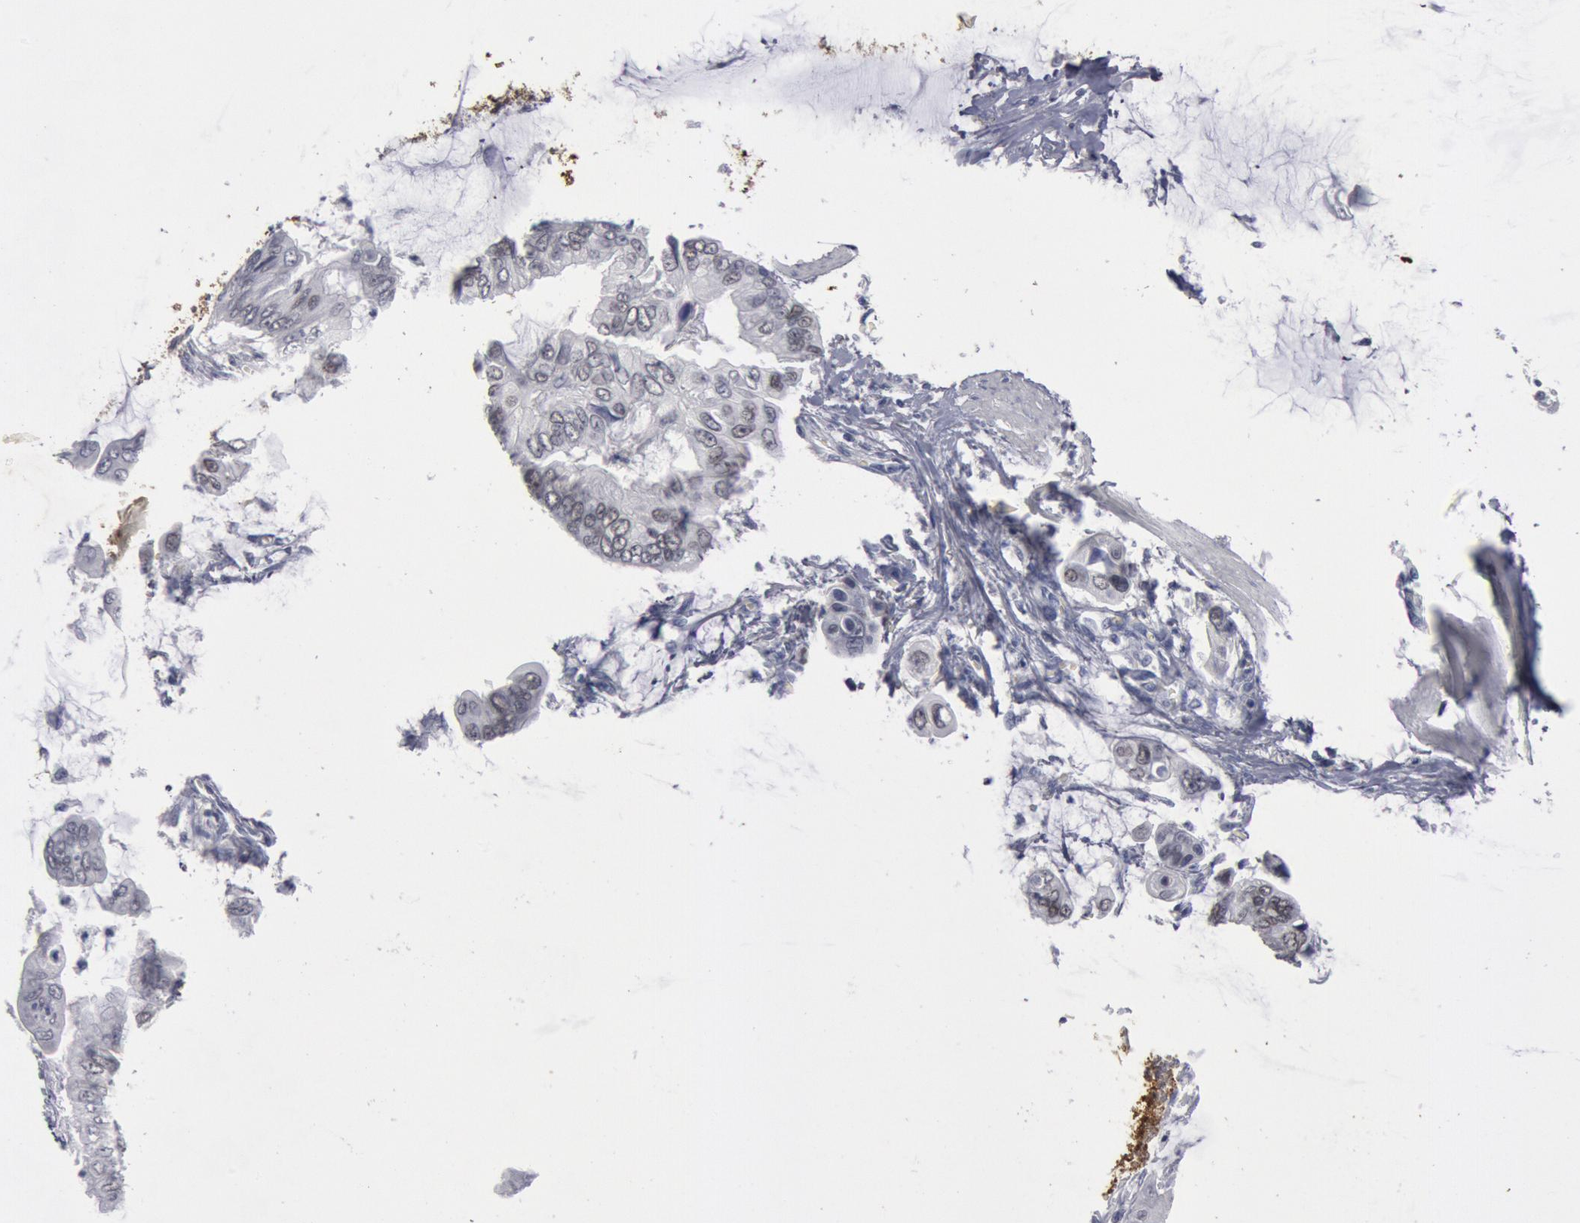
{"staining": {"intensity": "weak", "quantity": "25%-75%", "location": "nuclear"}, "tissue": "stomach cancer", "cell_type": "Tumor cells", "image_type": "cancer", "snomed": [{"axis": "morphology", "description": "Adenocarcinoma, NOS"}, {"axis": "topography", "description": "Stomach, upper"}], "caption": "High-power microscopy captured an immunohistochemistry (IHC) image of stomach adenocarcinoma, revealing weak nuclear positivity in about 25%-75% of tumor cells. The staining is performed using DAB brown chromogen to label protein expression. The nuclei are counter-stained blue using hematoxylin.", "gene": "FOXA2", "patient": {"sex": "male", "age": 80}}